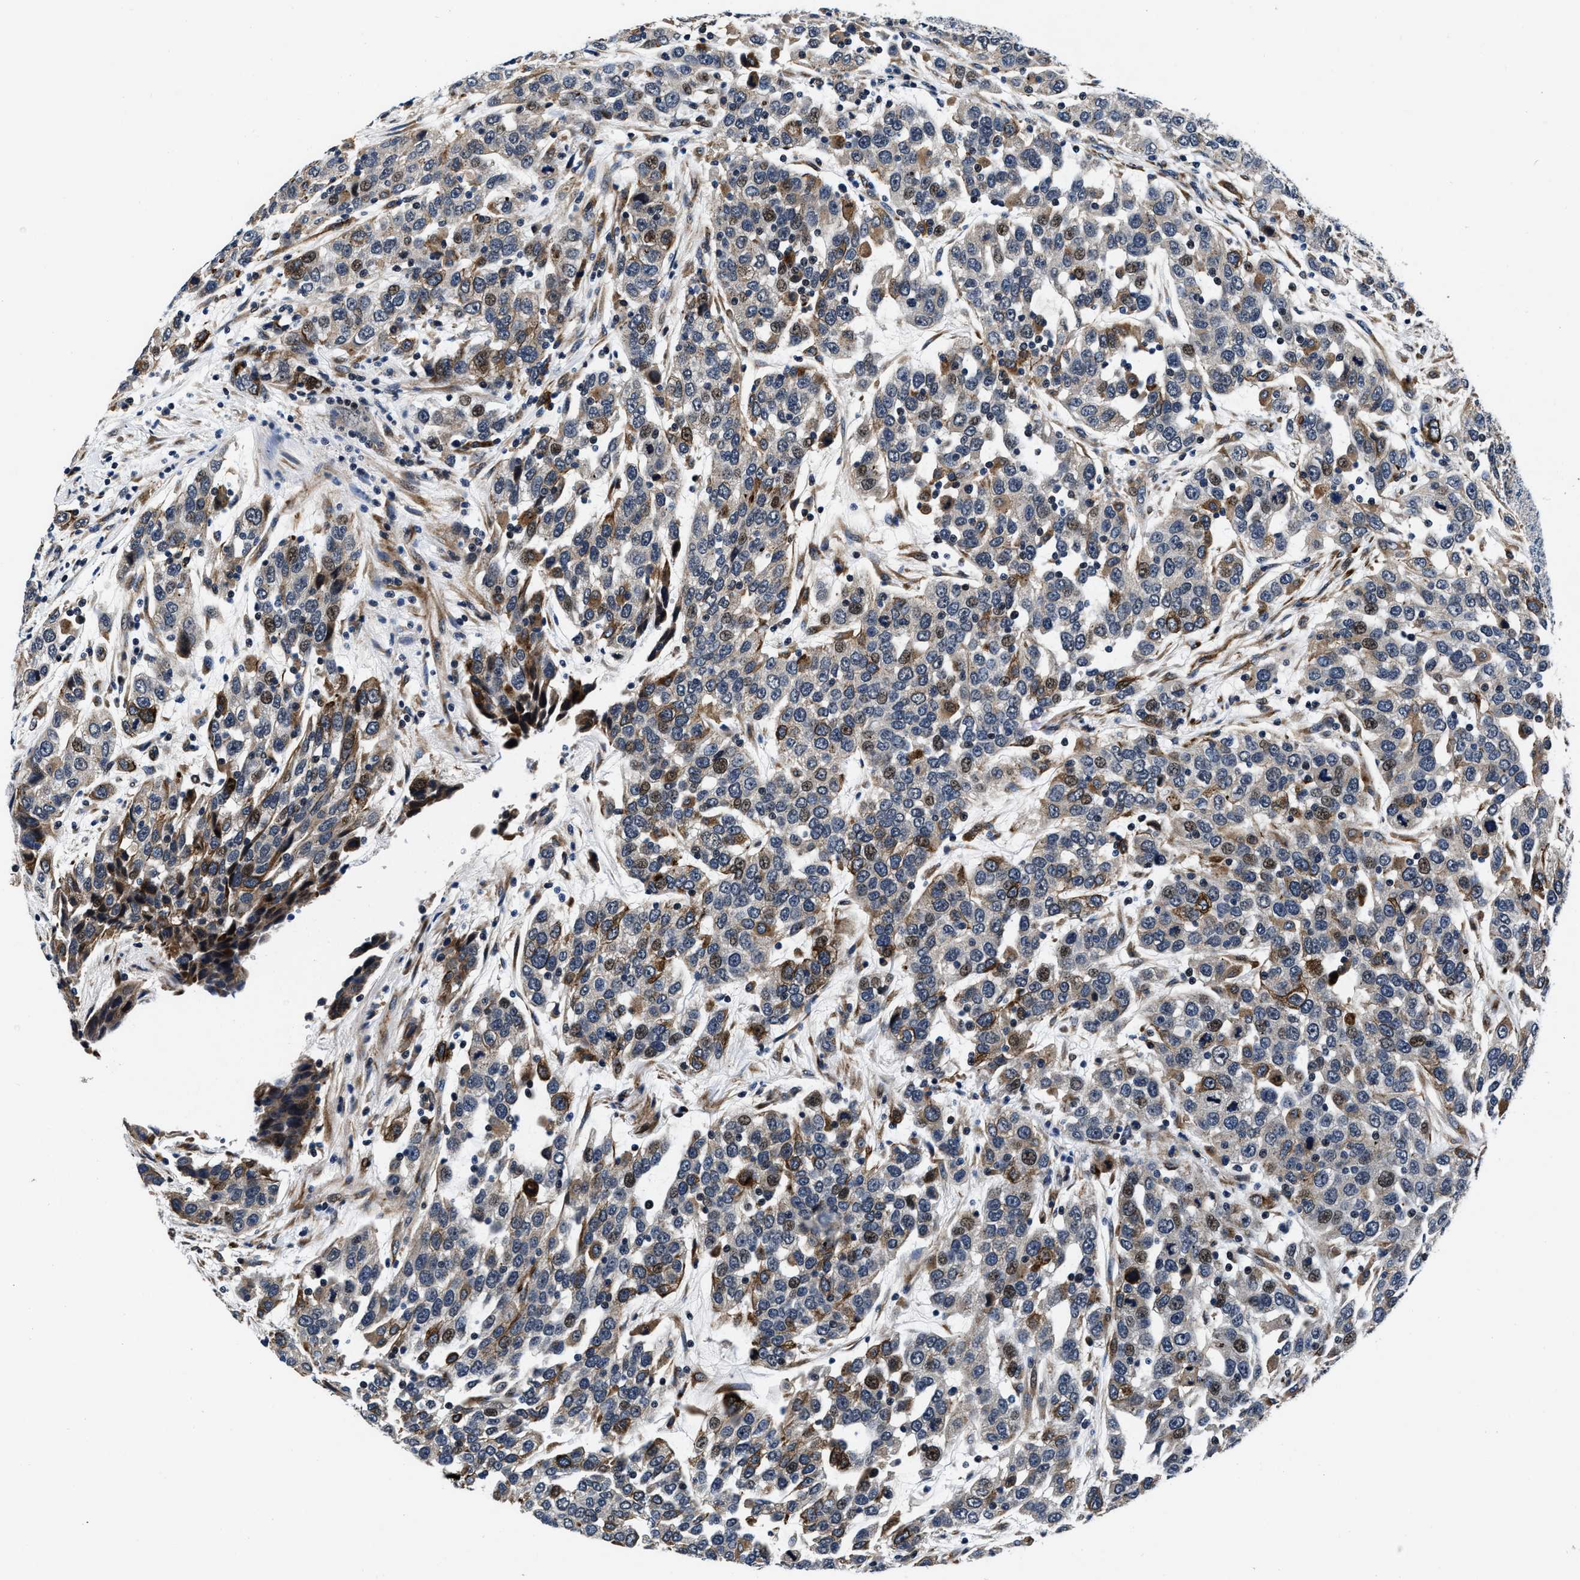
{"staining": {"intensity": "moderate", "quantity": "<25%", "location": "cytoplasmic/membranous,nuclear"}, "tissue": "urothelial cancer", "cell_type": "Tumor cells", "image_type": "cancer", "snomed": [{"axis": "morphology", "description": "Urothelial carcinoma, High grade"}, {"axis": "topography", "description": "Urinary bladder"}], "caption": "Tumor cells exhibit moderate cytoplasmic/membranous and nuclear staining in approximately <25% of cells in urothelial cancer.", "gene": "C2orf66", "patient": {"sex": "female", "age": 80}}